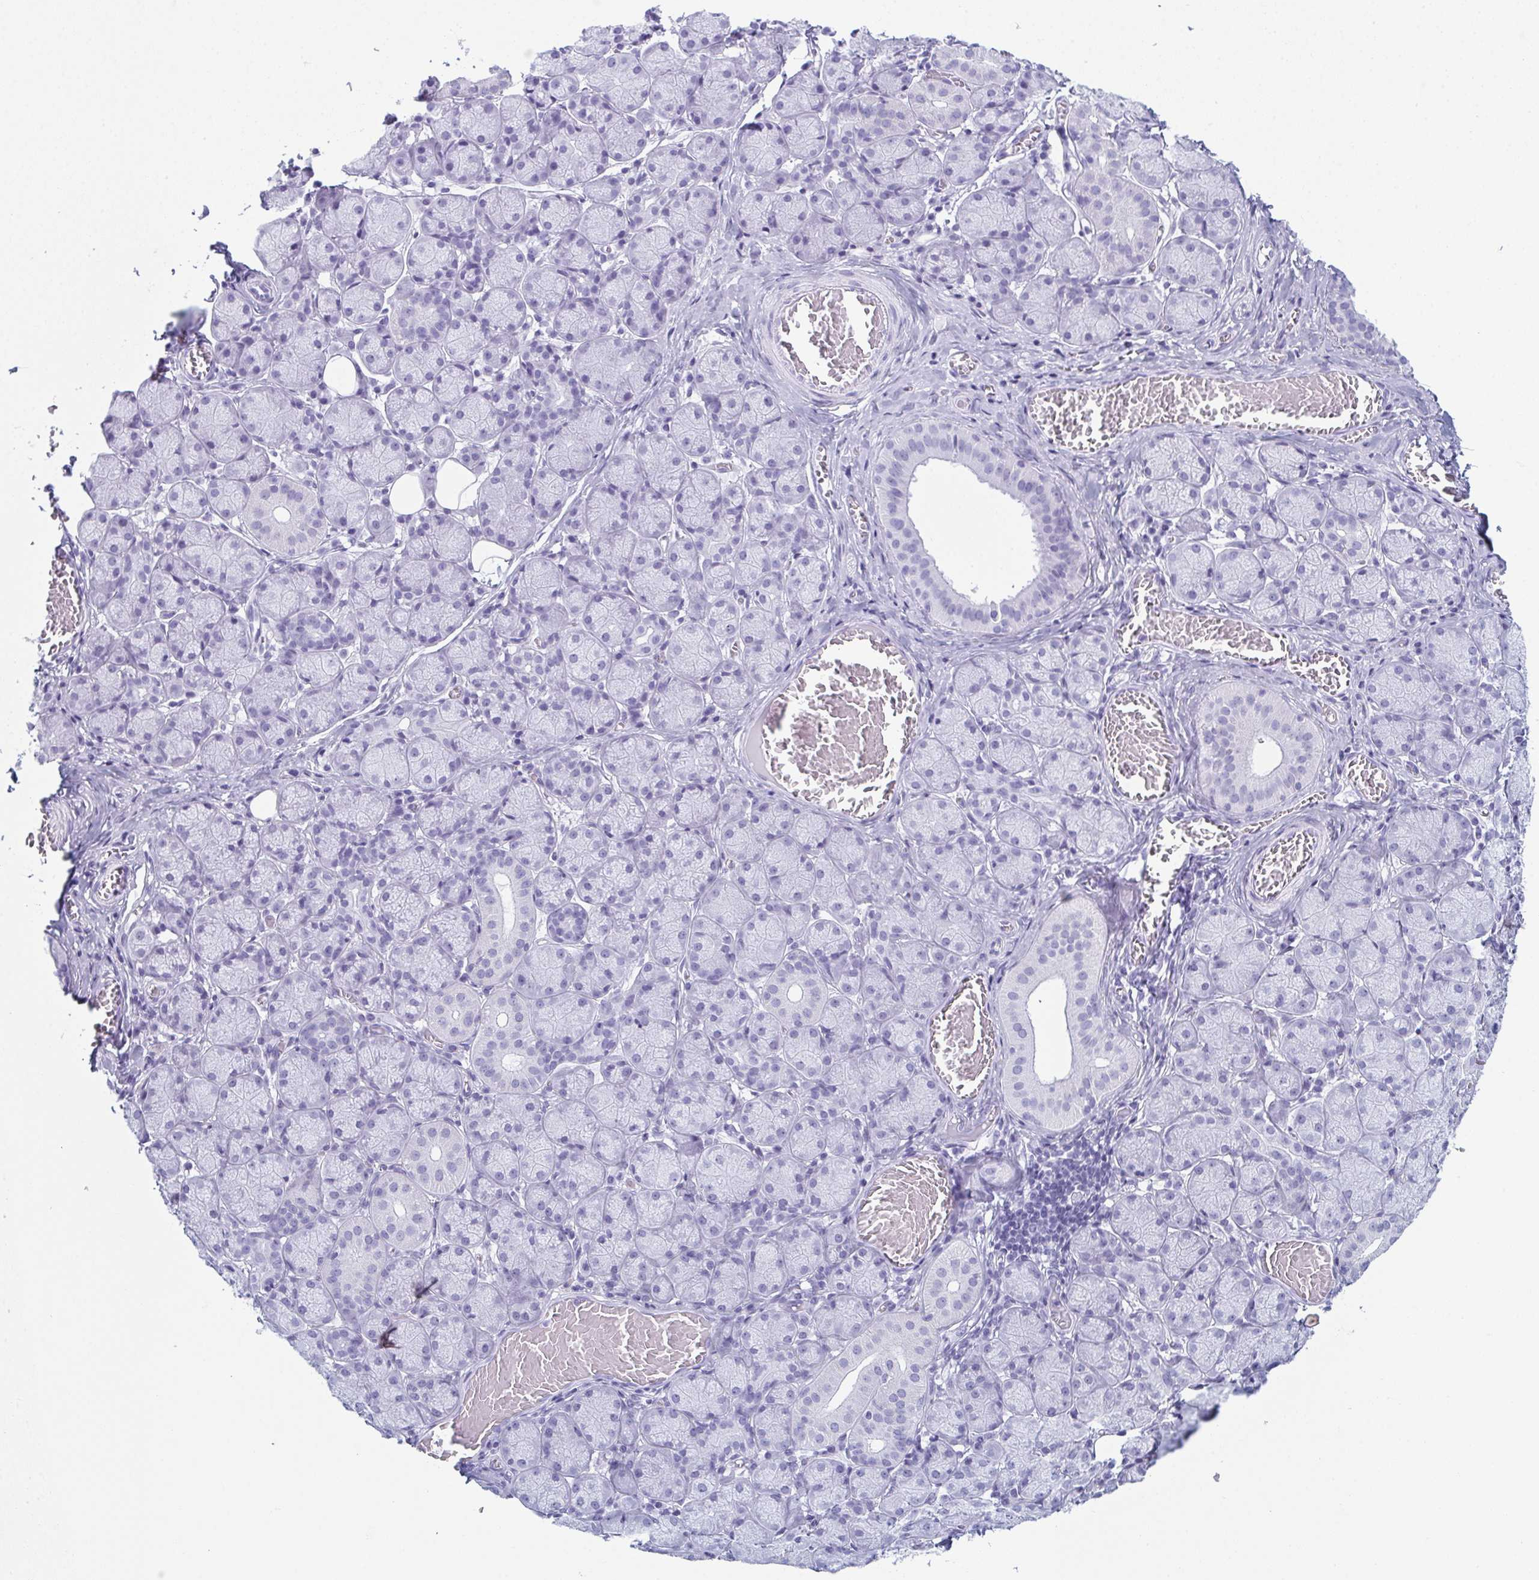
{"staining": {"intensity": "negative", "quantity": "none", "location": "none"}, "tissue": "salivary gland", "cell_type": "Glandular cells", "image_type": "normal", "snomed": [{"axis": "morphology", "description": "Normal tissue, NOS"}, {"axis": "topography", "description": "Salivary gland"}, {"axis": "topography", "description": "Peripheral nerve tissue"}], "caption": "High magnification brightfield microscopy of normal salivary gland stained with DAB (3,3'-diaminobenzidine) (brown) and counterstained with hematoxylin (blue): glandular cells show no significant staining. (Stains: DAB (3,3'-diaminobenzidine) immunohistochemistry (IHC) with hematoxylin counter stain, Microscopy: brightfield microscopy at high magnification).", "gene": "ENKUR", "patient": {"sex": "female", "age": 24}}